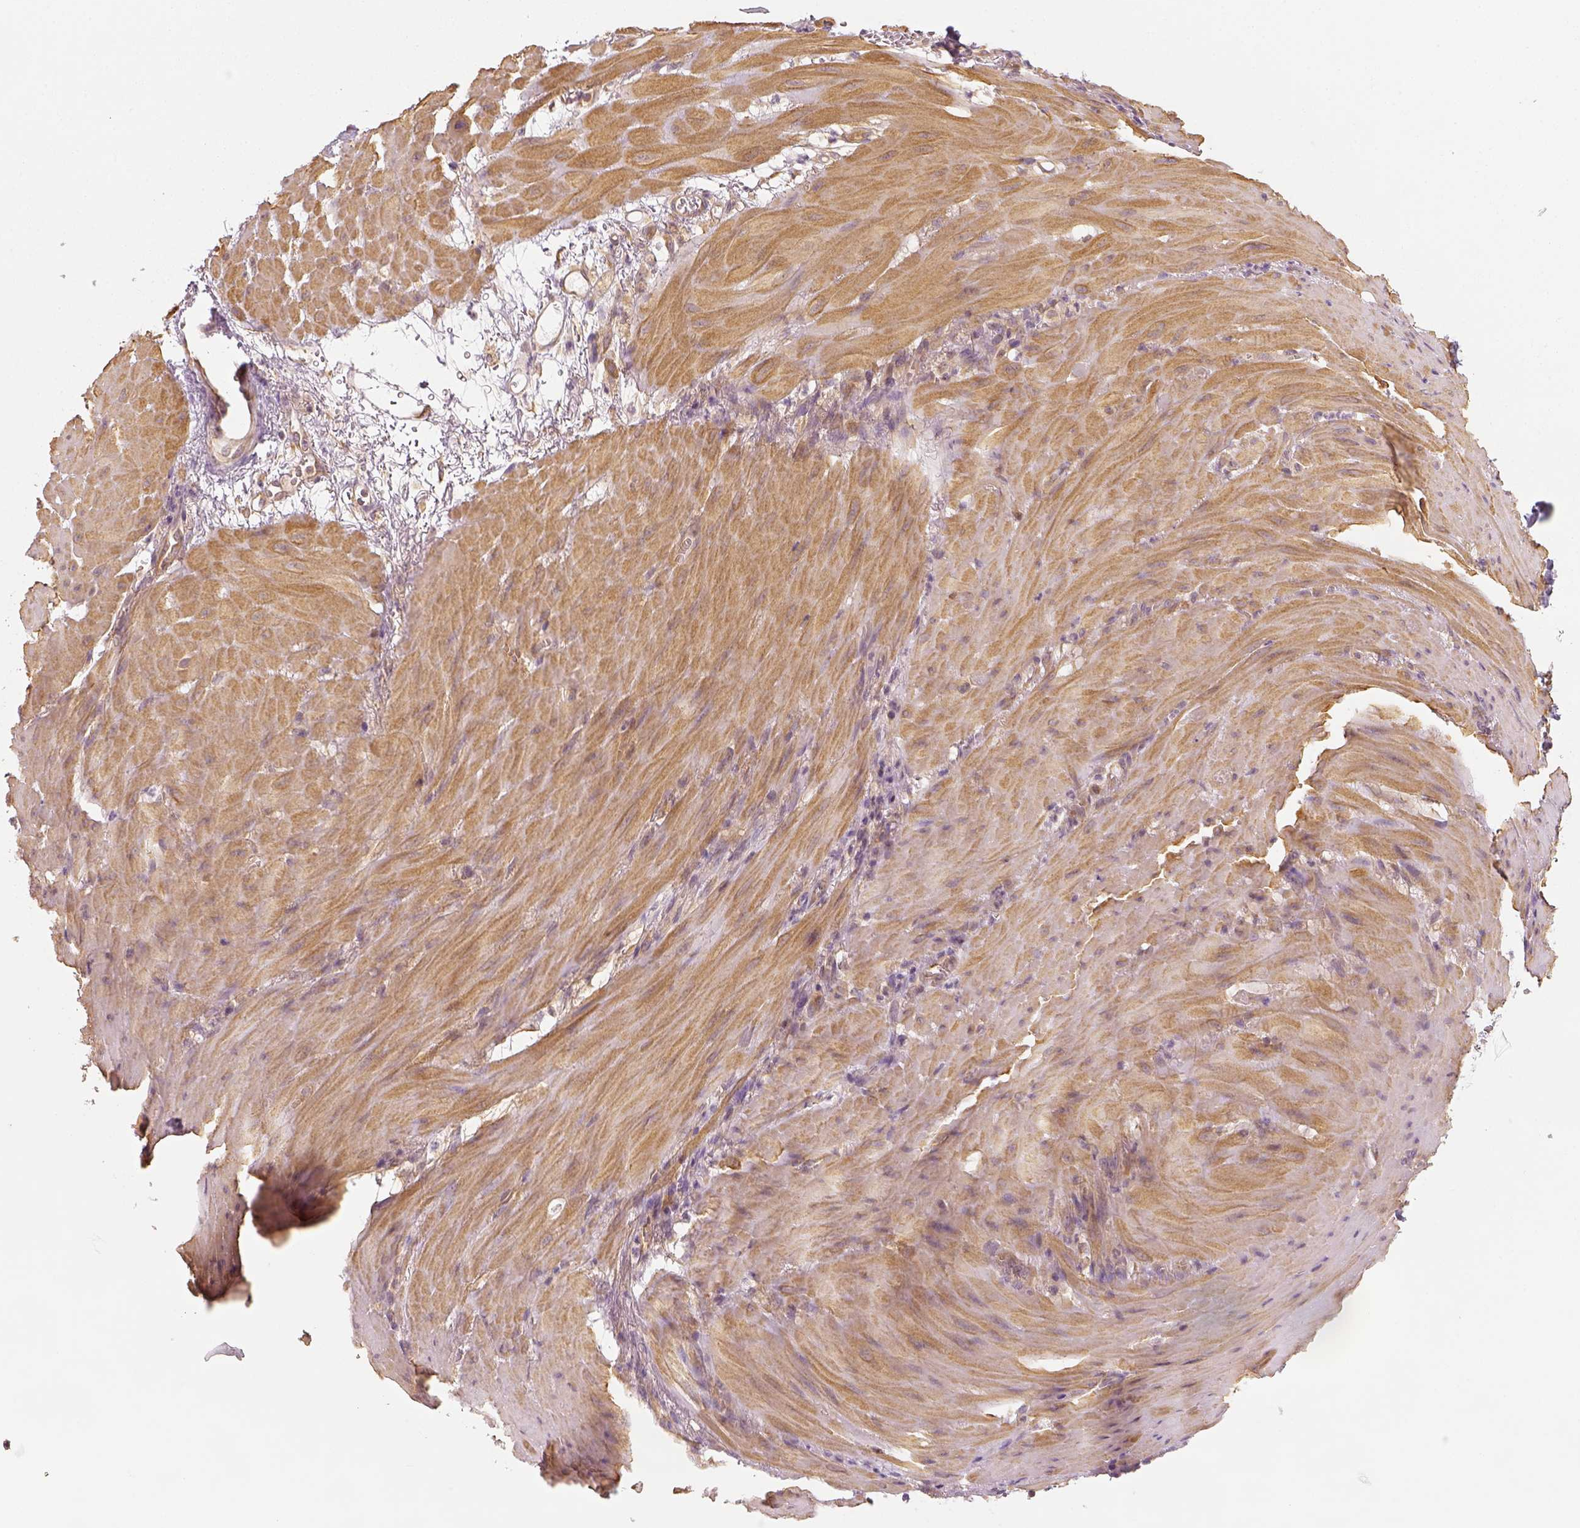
{"staining": {"intensity": "moderate", "quantity": ">75%", "location": "cytoplasmic/membranous"}, "tissue": "stomach cancer", "cell_type": "Tumor cells", "image_type": "cancer", "snomed": [{"axis": "morphology", "description": "Normal tissue, NOS"}, {"axis": "morphology", "description": "Adenocarcinoma, NOS"}, {"axis": "topography", "description": "Esophagus"}, {"axis": "topography", "description": "Stomach, upper"}], "caption": "DAB immunohistochemical staining of human stomach cancer (adenocarcinoma) demonstrates moderate cytoplasmic/membranous protein expression in approximately >75% of tumor cells.", "gene": "PAIP1", "patient": {"sex": "male", "age": 74}}